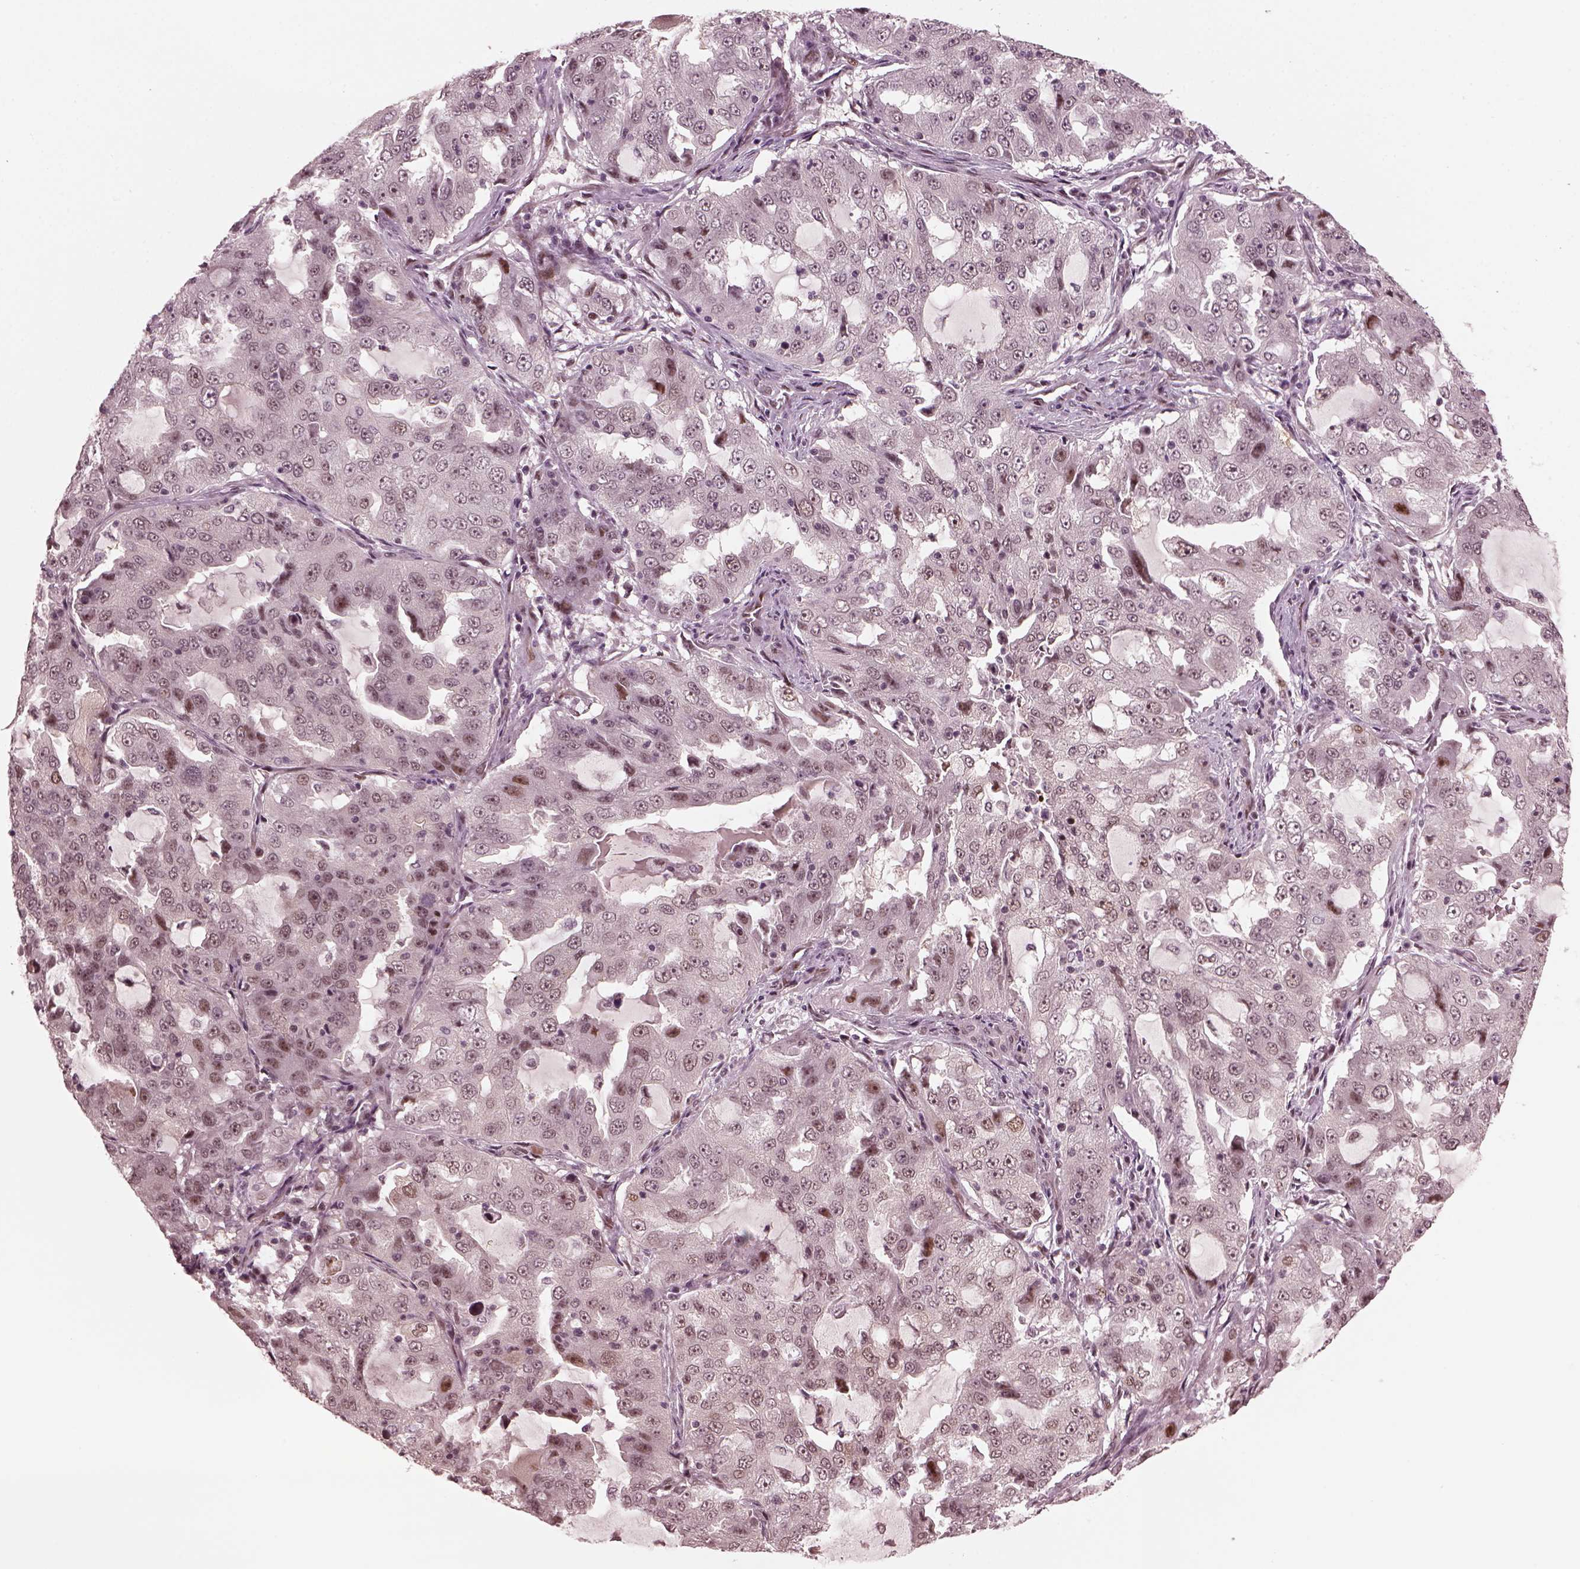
{"staining": {"intensity": "moderate", "quantity": "<25%", "location": "nuclear"}, "tissue": "lung cancer", "cell_type": "Tumor cells", "image_type": "cancer", "snomed": [{"axis": "morphology", "description": "Adenocarcinoma, NOS"}, {"axis": "topography", "description": "Lung"}], "caption": "A micrograph of lung adenocarcinoma stained for a protein exhibits moderate nuclear brown staining in tumor cells. (Stains: DAB (3,3'-diaminobenzidine) in brown, nuclei in blue, Microscopy: brightfield microscopy at high magnification).", "gene": "TRIB3", "patient": {"sex": "female", "age": 61}}